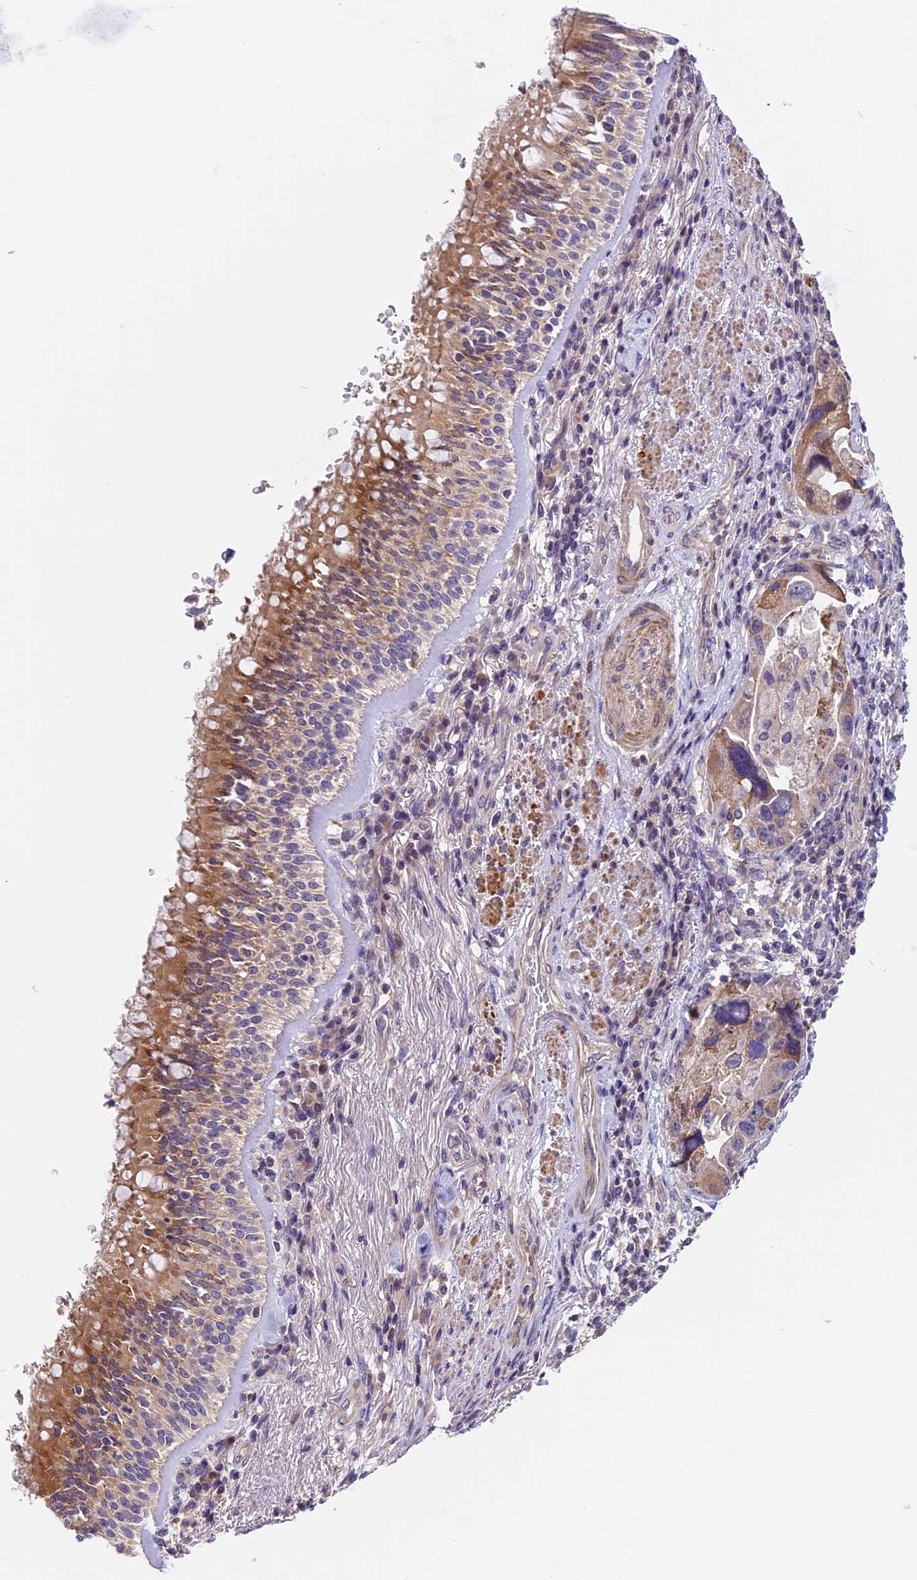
{"staining": {"intensity": "moderate", "quantity": "<25%", "location": "cytoplasmic/membranous"}, "tissue": "lung cancer", "cell_type": "Tumor cells", "image_type": "cancer", "snomed": [{"axis": "morphology", "description": "Adenocarcinoma, NOS"}, {"axis": "topography", "description": "Lung"}], "caption": "Lung cancer (adenocarcinoma) stained for a protein shows moderate cytoplasmic/membranous positivity in tumor cells.", "gene": "FAM98C", "patient": {"sex": "female", "age": 54}}